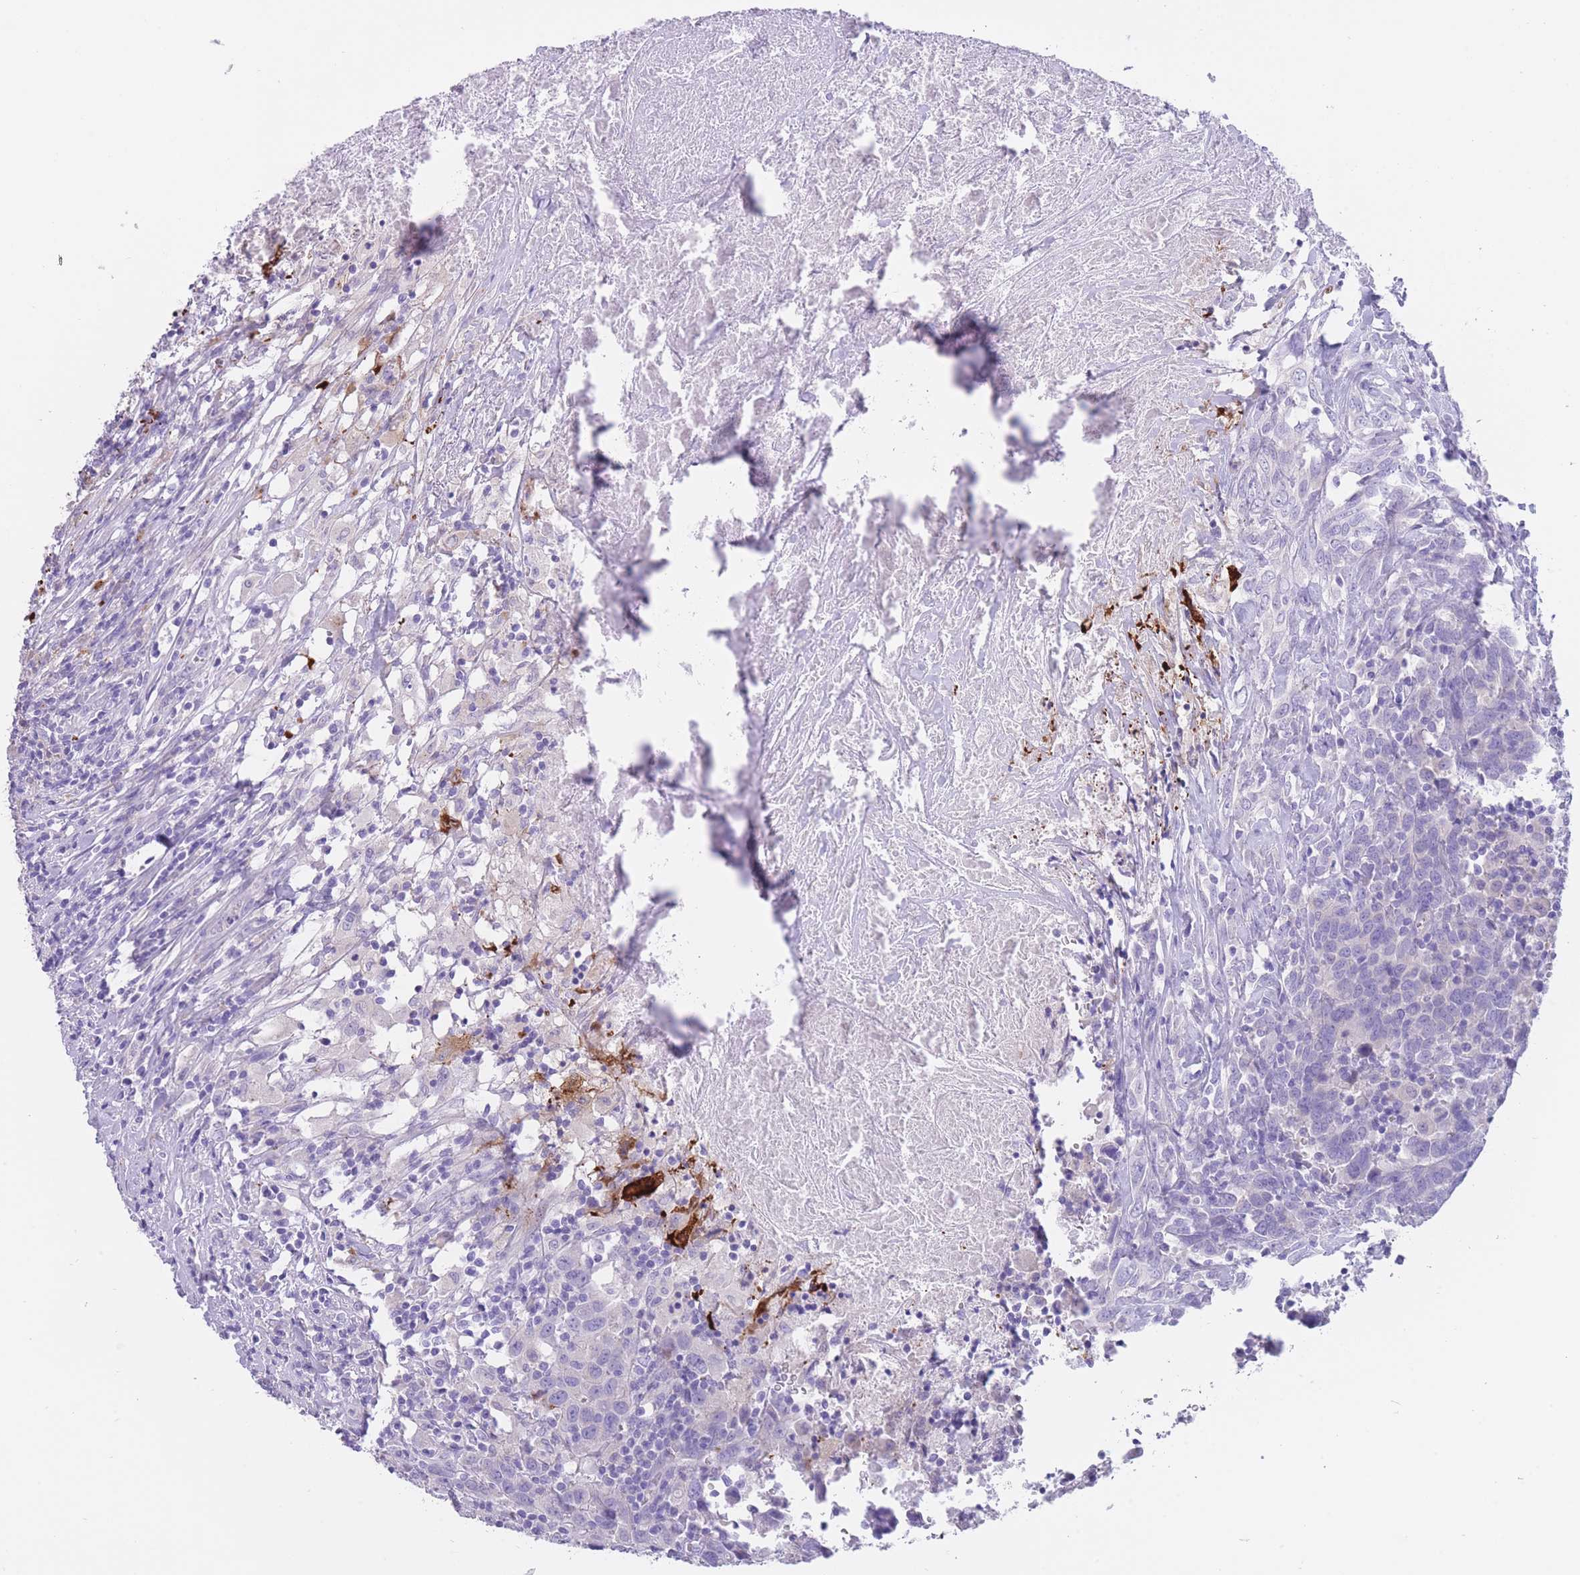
{"staining": {"intensity": "negative", "quantity": "none", "location": "none"}, "tissue": "urothelial cancer", "cell_type": "Tumor cells", "image_type": "cancer", "snomed": [{"axis": "morphology", "description": "Urothelial carcinoma, High grade"}, {"axis": "topography", "description": "Urinary bladder"}], "caption": "Image shows no protein staining in tumor cells of urothelial cancer tissue. The staining was performed using DAB (3,3'-diaminobenzidine) to visualize the protein expression in brown, while the nuclei were stained in blue with hematoxylin (Magnification: 20x).", "gene": "QTRT1", "patient": {"sex": "male", "age": 61}}